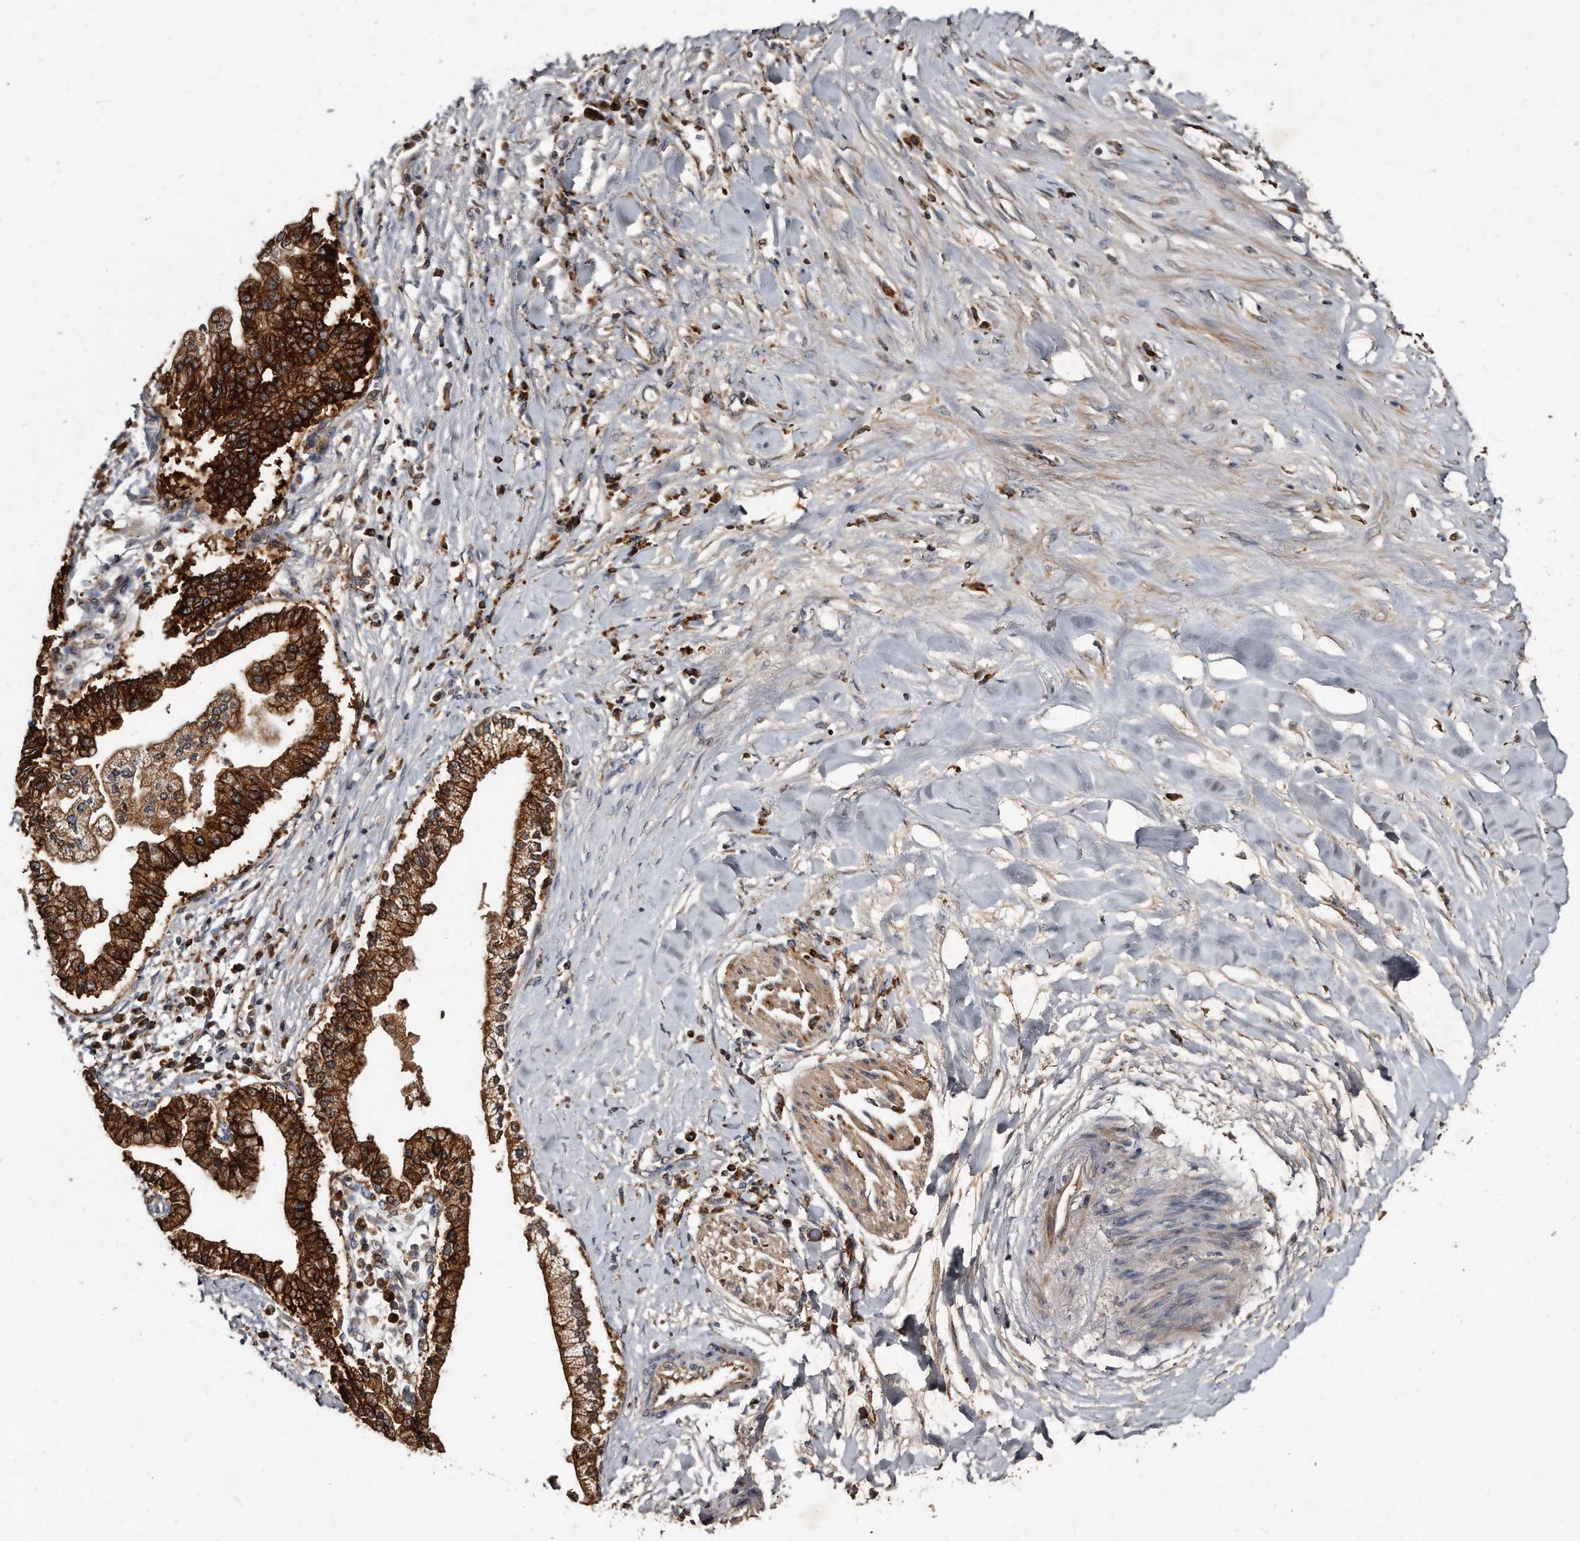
{"staining": {"intensity": "strong", "quantity": ">75%", "location": "cytoplasmic/membranous"}, "tissue": "liver cancer", "cell_type": "Tumor cells", "image_type": "cancer", "snomed": [{"axis": "morphology", "description": "Cholangiocarcinoma"}, {"axis": "topography", "description": "Liver"}], "caption": "Cholangiocarcinoma (liver) stained for a protein displays strong cytoplasmic/membranous positivity in tumor cells. (Stains: DAB in brown, nuclei in blue, Microscopy: brightfield microscopy at high magnification).", "gene": "FAM136A", "patient": {"sex": "male", "age": 50}}